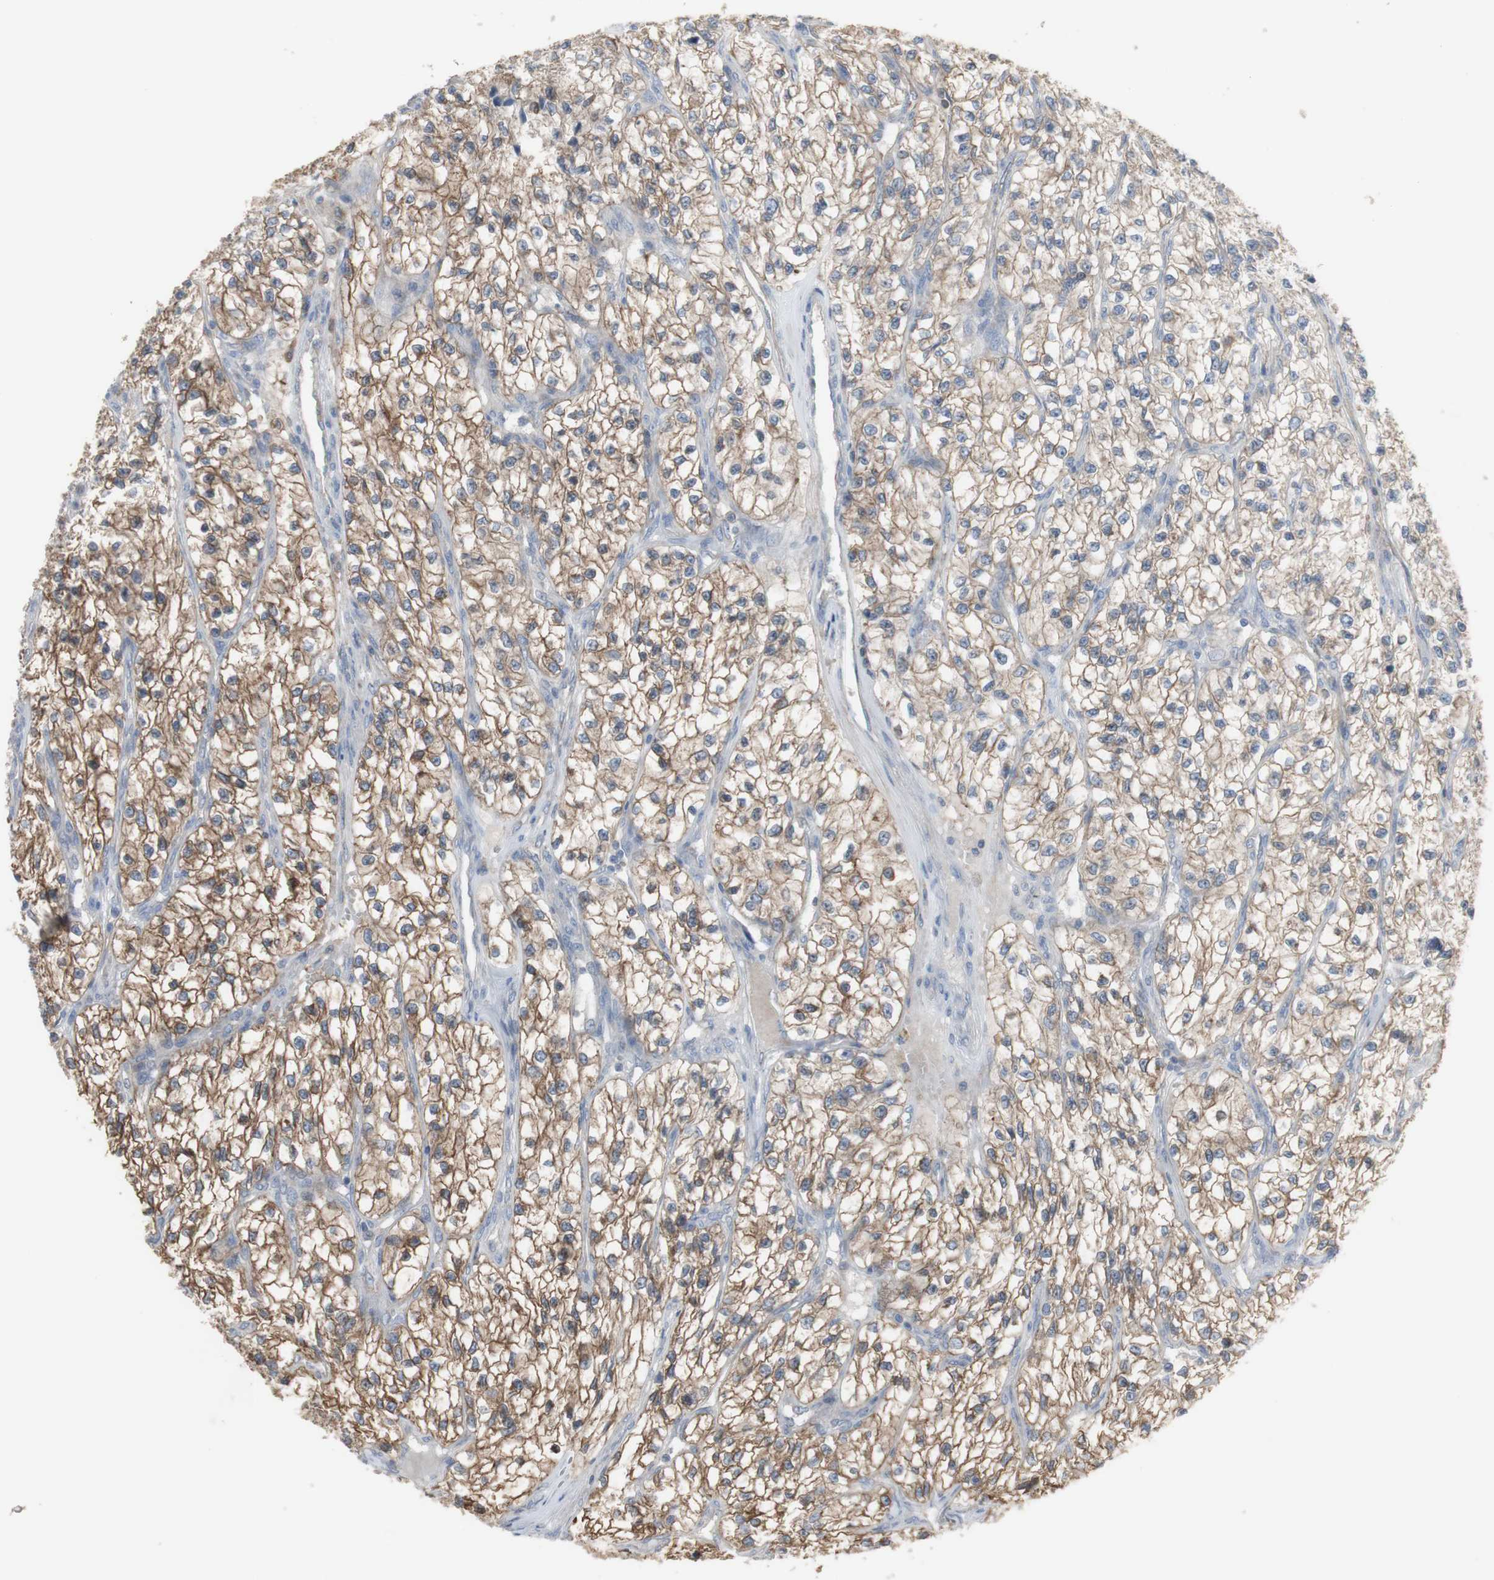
{"staining": {"intensity": "moderate", "quantity": "25%-75%", "location": "cytoplasmic/membranous"}, "tissue": "renal cancer", "cell_type": "Tumor cells", "image_type": "cancer", "snomed": [{"axis": "morphology", "description": "Adenocarcinoma, NOS"}, {"axis": "topography", "description": "Kidney"}], "caption": "This micrograph demonstrates immunohistochemistry staining of adenocarcinoma (renal), with medium moderate cytoplasmic/membranous expression in approximately 25%-75% of tumor cells.", "gene": "C3orf52", "patient": {"sex": "female", "age": 57}}